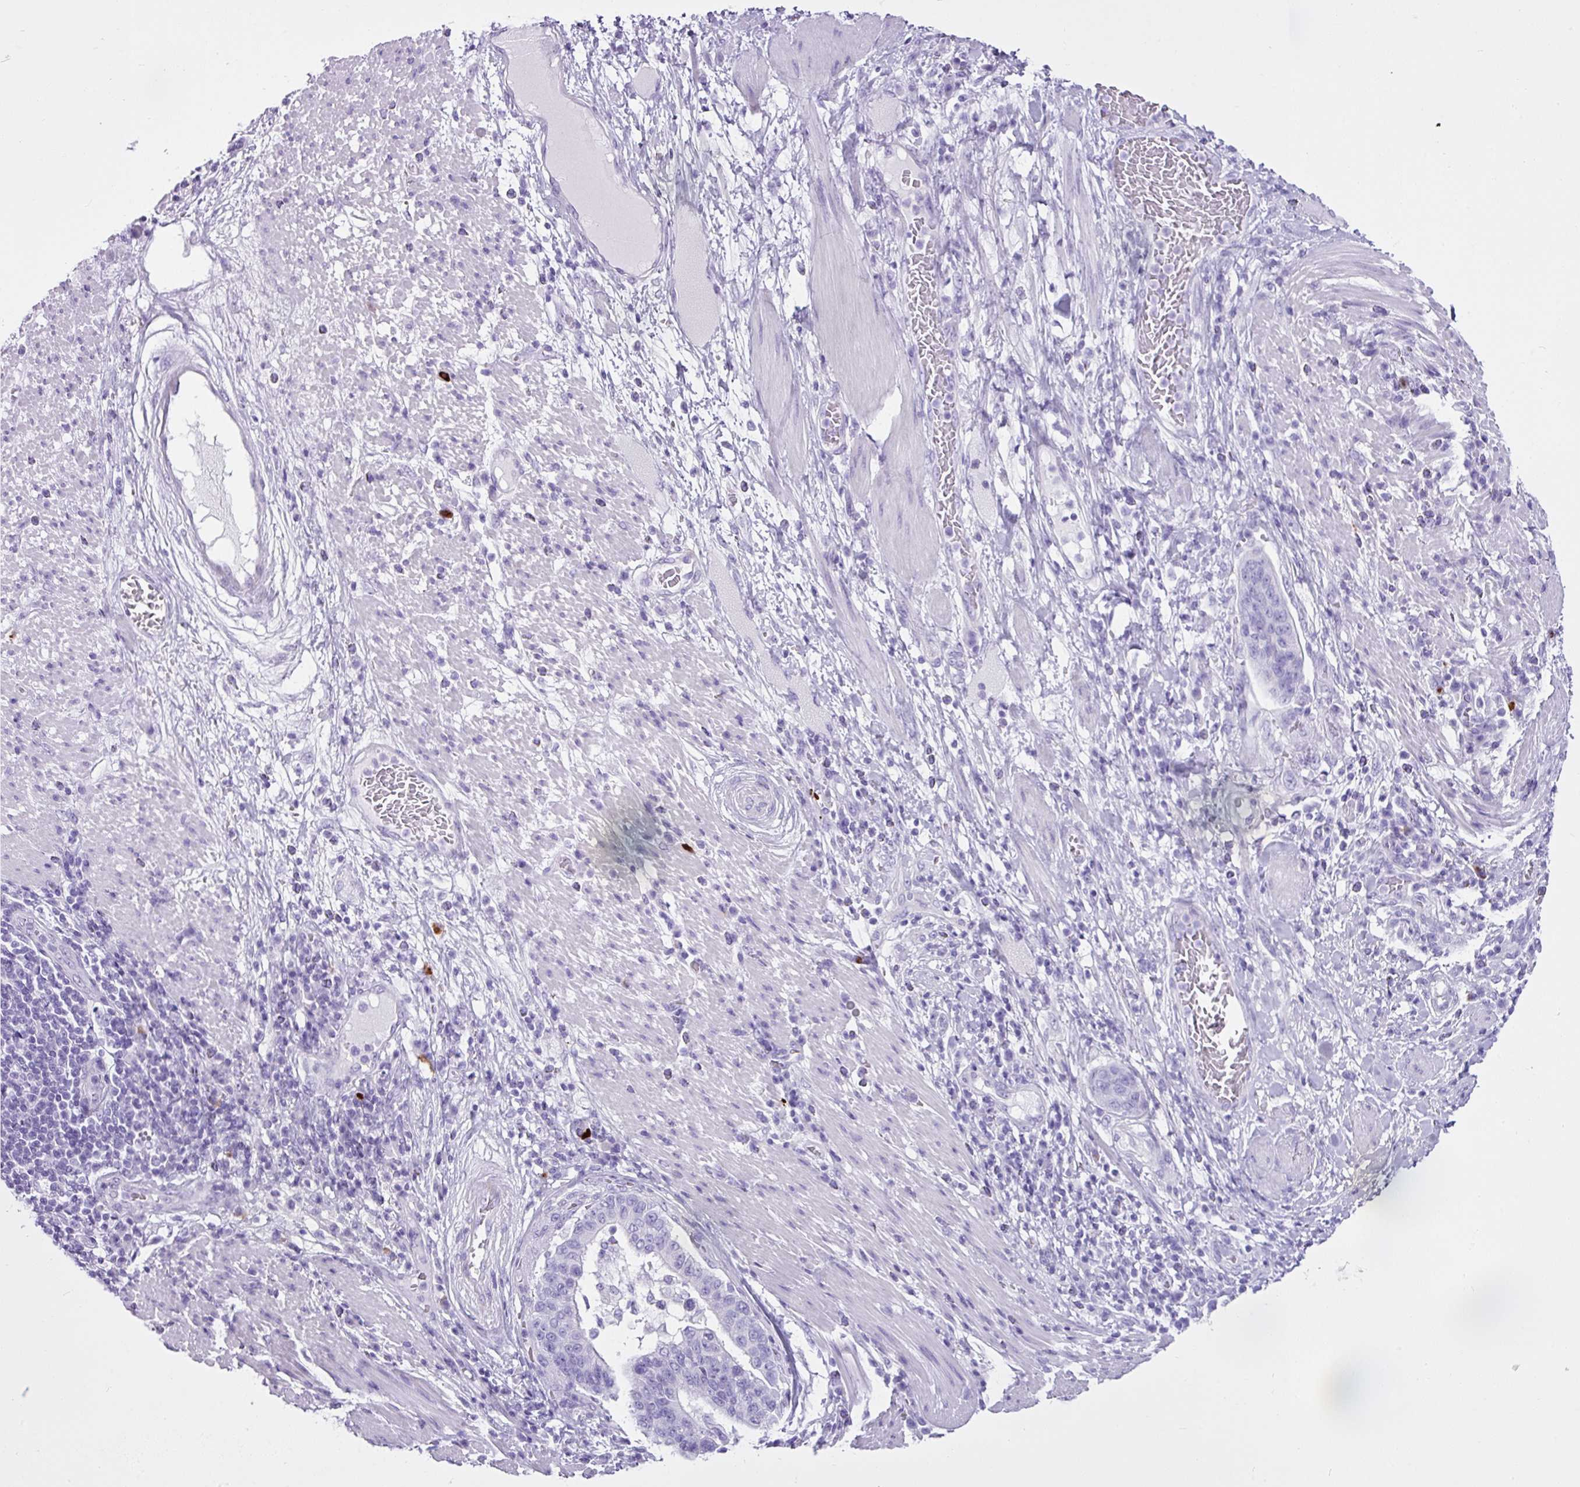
{"staining": {"intensity": "negative", "quantity": "none", "location": "none"}, "tissue": "stomach cancer", "cell_type": "Tumor cells", "image_type": "cancer", "snomed": [{"axis": "morphology", "description": "Normal tissue, NOS"}, {"axis": "morphology", "description": "Adenocarcinoma, NOS"}, {"axis": "topography", "description": "Stomach"}], "caption": "Tumor cells are negative for brown protein staining in stomach cancer.", "gene": "LILRB4", "patient": {"sex": "female", "age": 64}}